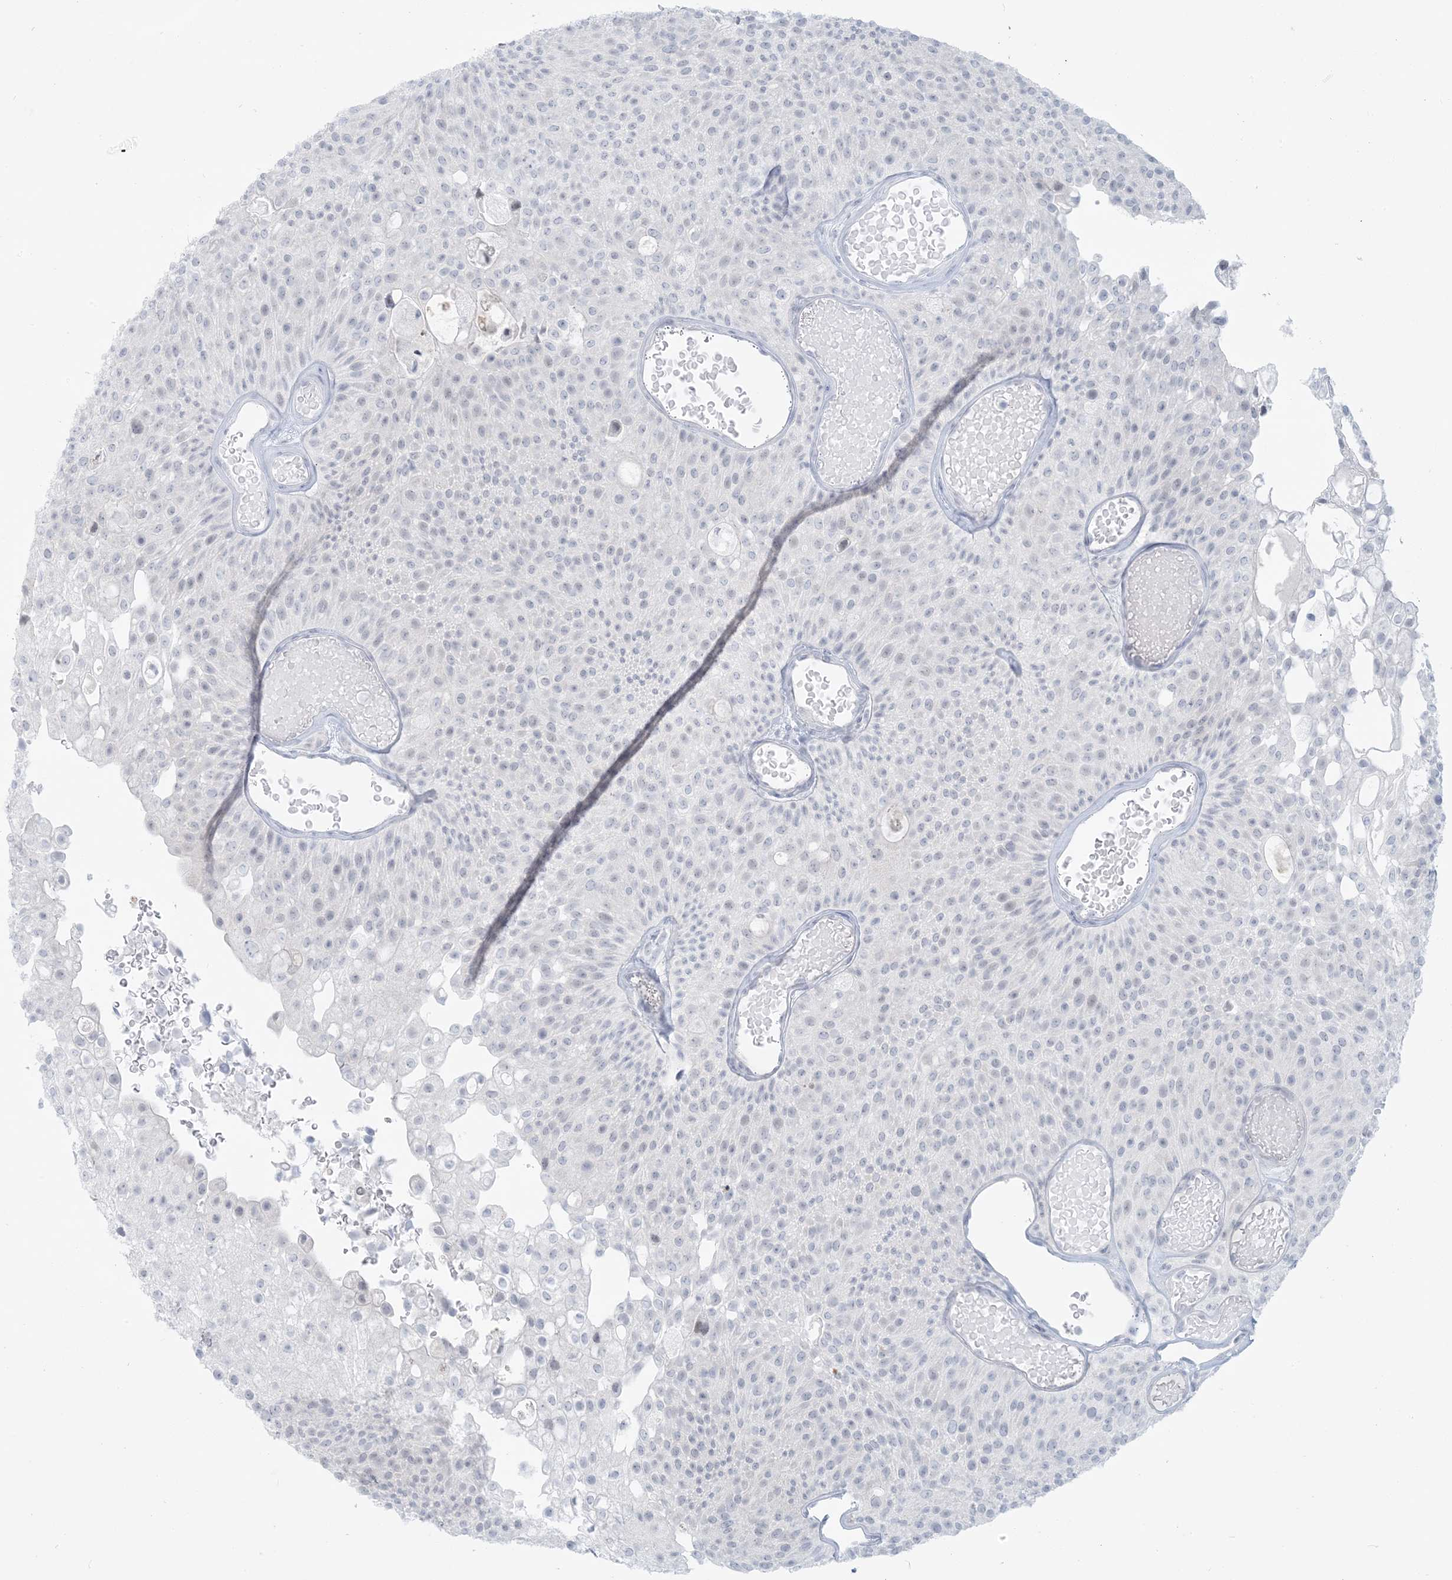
{"staining": {"intensity": "negative", "quantity": "none", "location": "none"}, "tissue": "urothelial cancer", "cell_type": "Tumor cells", "image_type": "cancer", "snomed": [{"axis": "morphology", "description": "Urothelial carcinoma, Low grade"}, {"axis": "topography", "description": "Urinary bladder"}], "caption": "The histopathology image exhibits no significant staining in tumor cells of urothelial cancer.", "gene": "SCML1", "patient": {"sex": "male", "age": 78}}